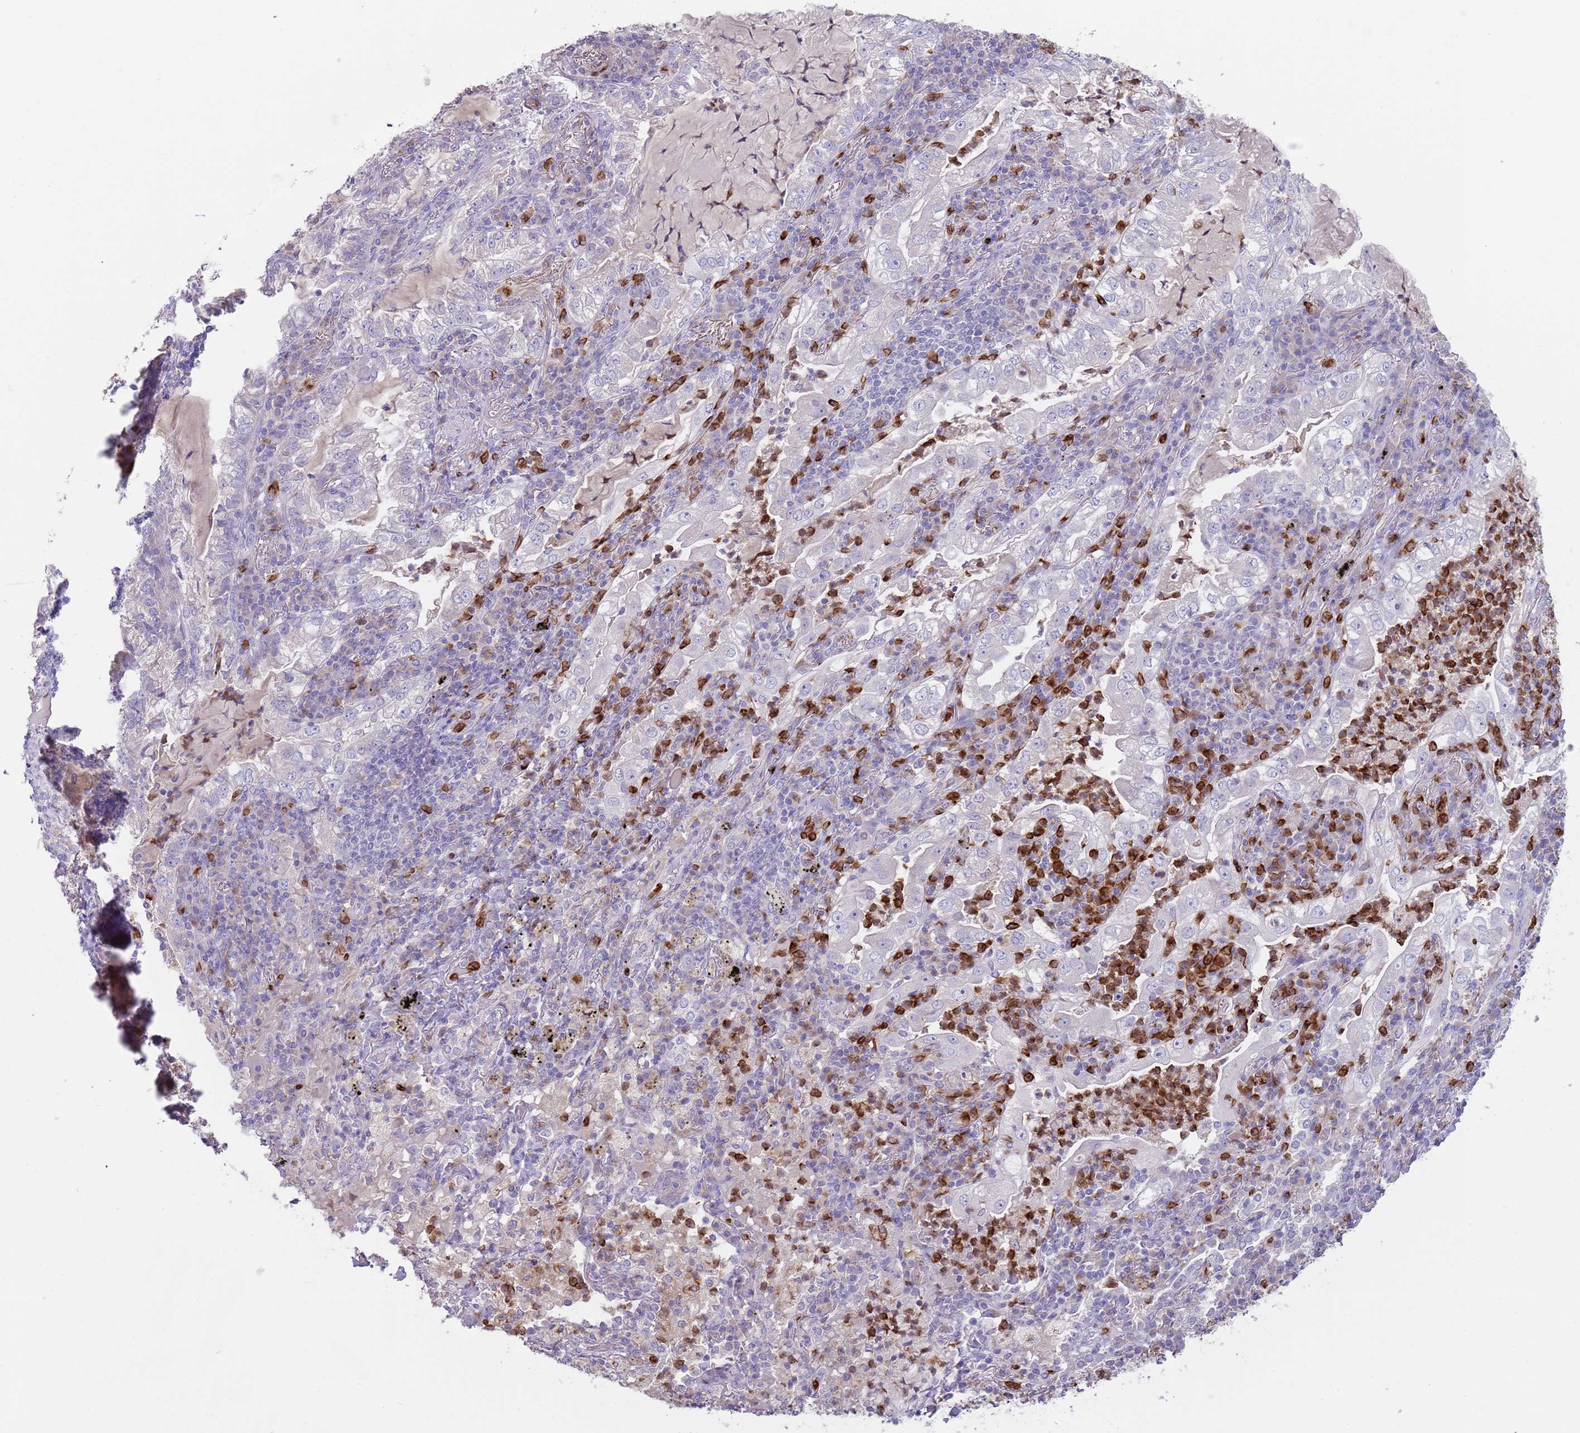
{"staining": {"intensity": "negative", "quantity": "none", "location": "none"}, "tissue": "lung cancer", "cell_type": "Tumor cells", "image_type": "cancer", "snomed": [{"axis": "morphology", "description": "Adenocarcinoma, NOS"}, {"axis": "topography", "description": "Lung"}], "caption": "High power microscopy micrograph of an immunohistochemistry (IHC) photomicrograph of lung cancer, revealing no significant staining in tumor cells.", "gene": "TMEM251", "patient": {"sex": "female", "age": 73}}